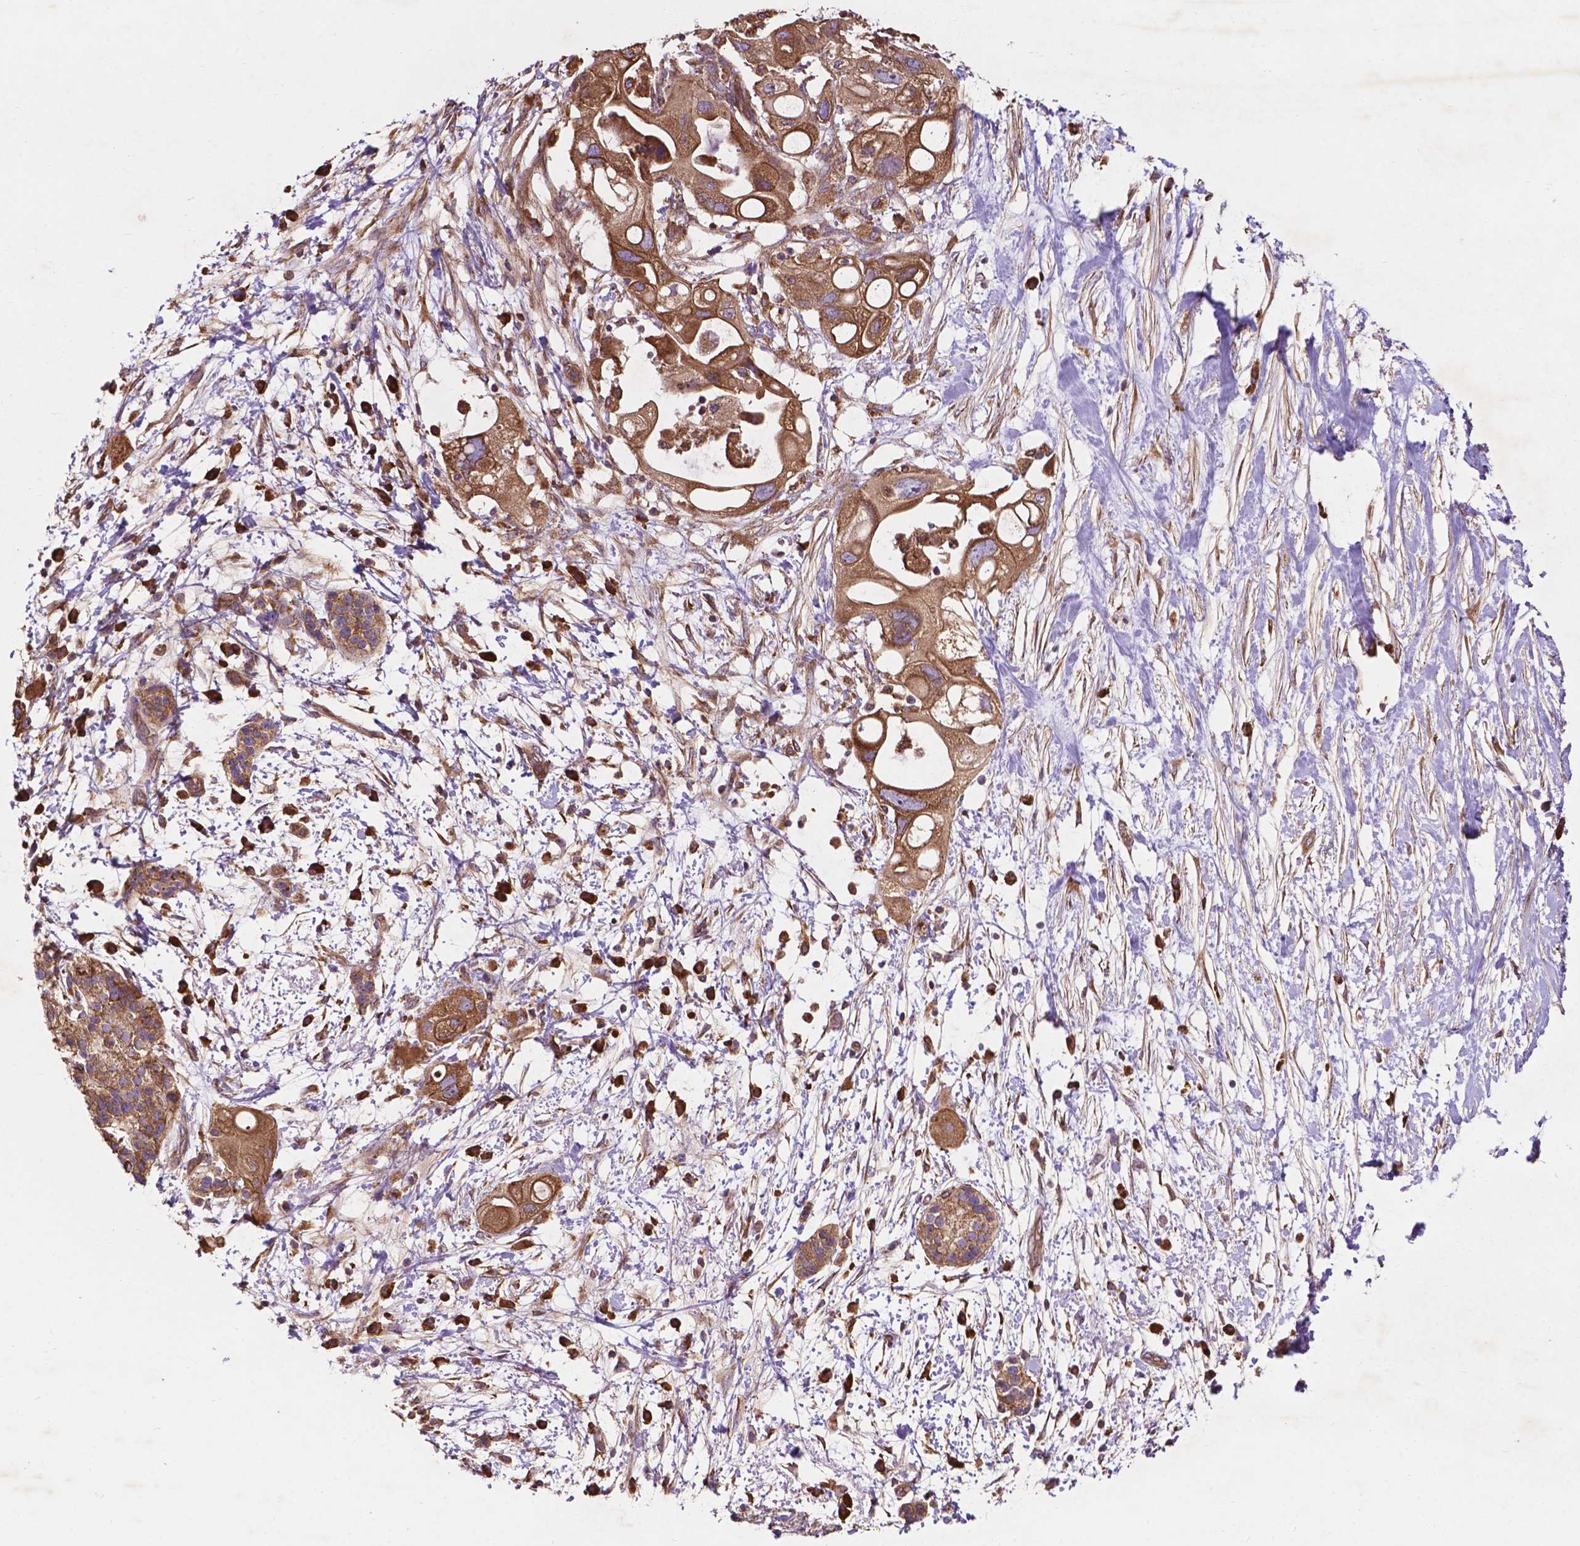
{"staining": {"intensity": "moderate", "quantity": ">75%", "location": "cytoplasmic/membranous"}, "tissue": "pancreatic cancer", "cell_type": "Tumor cells", "image_type": "cancer", "snomed": [{"axis": "morphology", "description": "Adenocarcinoma, NOS"}, {"axis": "topography", "description": "Pancreas"}], "caption": "Immunohistochemical staining of human pancreatic cancer reveals medium levels of moderate cytoplasmic/membranous expression in approximately >75% of tumor cells. Nuclei are stained in blue.", "gene": "CCDC71L", "patient": {"sex": "female", "age": 72}}